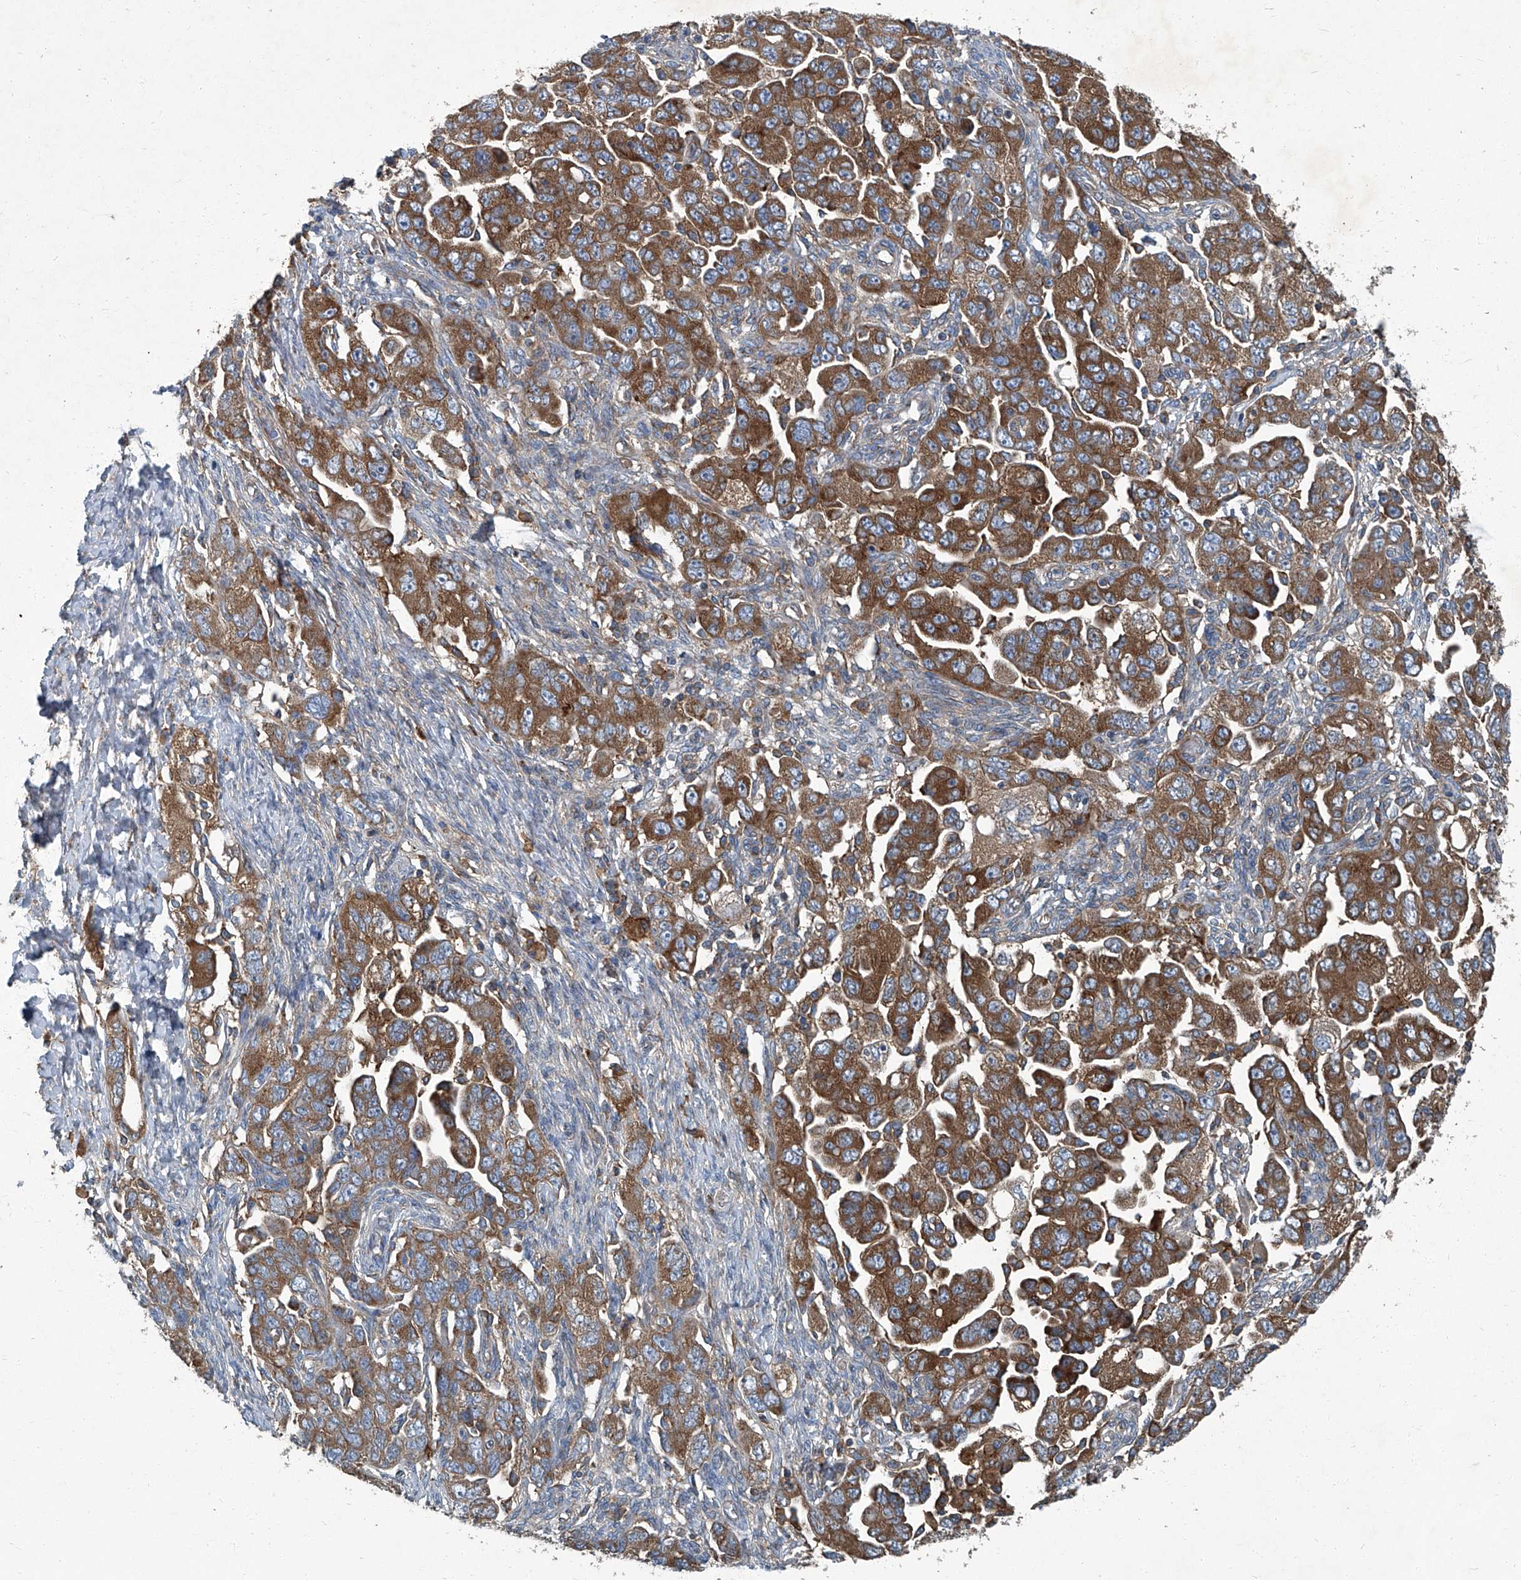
{"staining": {"intensity": "strong", "quantity": ">75%", "location": "cytoplasmic/membranous"}, "tissue": "ovarian cancer", "cell_type": "Tumor cells", "image_type": "cancer", "snomed": [{"axis": "morphology", "description": "Carcinoma, NOS"}, {"axis": "morphology", "description": "Cystadenocarcinoma, serous, NOS"}, {"axis": "topography", "description": "Ovary"}], "caption": "Protein expression analysis of ovarian cancer (carcinoma) shows strong cytoplasmic/membranous staining in about >75% of tumor cells. (Brightfield microscopy of DAB IHC at high magnification).", "gene": "PIGH", "patient": {"sex": "female", "age": 69}}